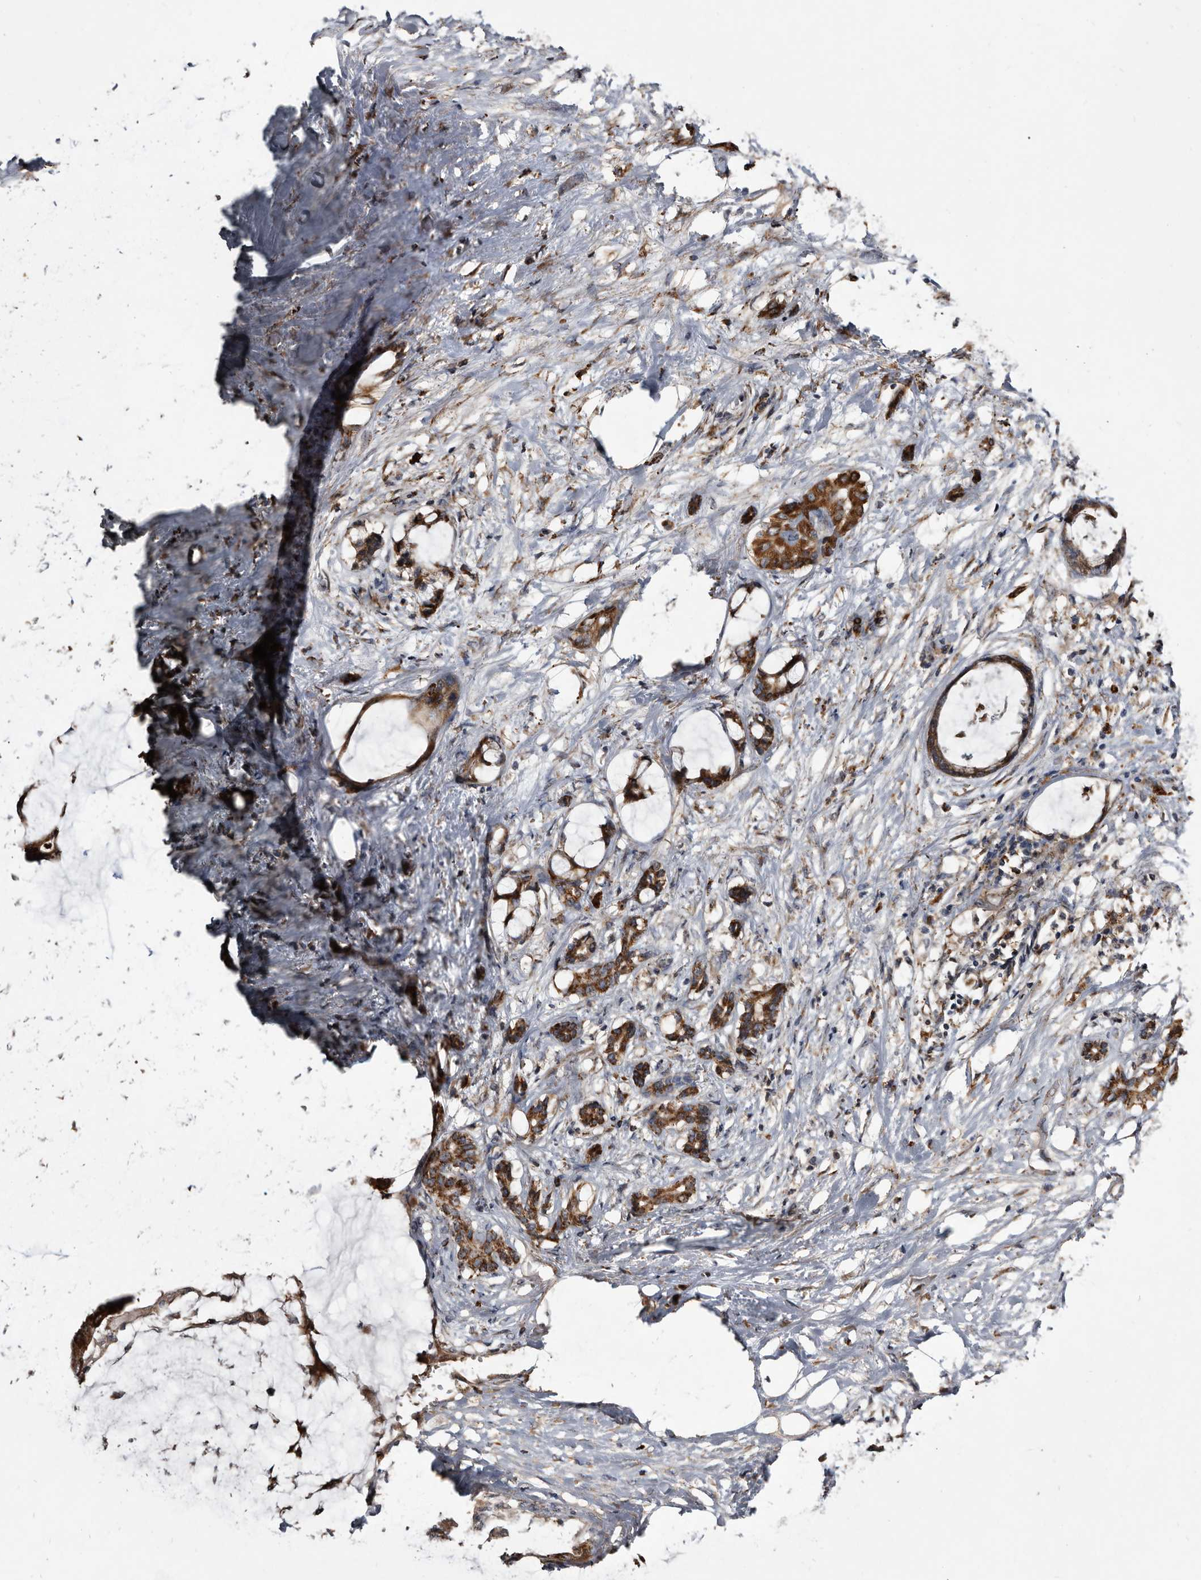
{"staining": {"intensity": "strong", "quantity": ">75%", "location": "cytoplasmic/membranous"}, "tissue": "pancreatic cancer", "cell_type": "Tumor cells", "image_type": "cancer", "snomed": [{"axis": "morphology", "description": "Adenocarcinoma, NOS"}, {"axis": "topography", "description": "Pancreas"}], "caption": "Immunohistochemistry (DAB (3,3'-diaminobenzidine)) staining of human pancreatic cancer (adenocarcinoma) displays strong cytoplasmic/membranous protein staining in about >75% of tumor cells.", "gene": "CTSA", "patient": {"sex": "male", "age": 41}}